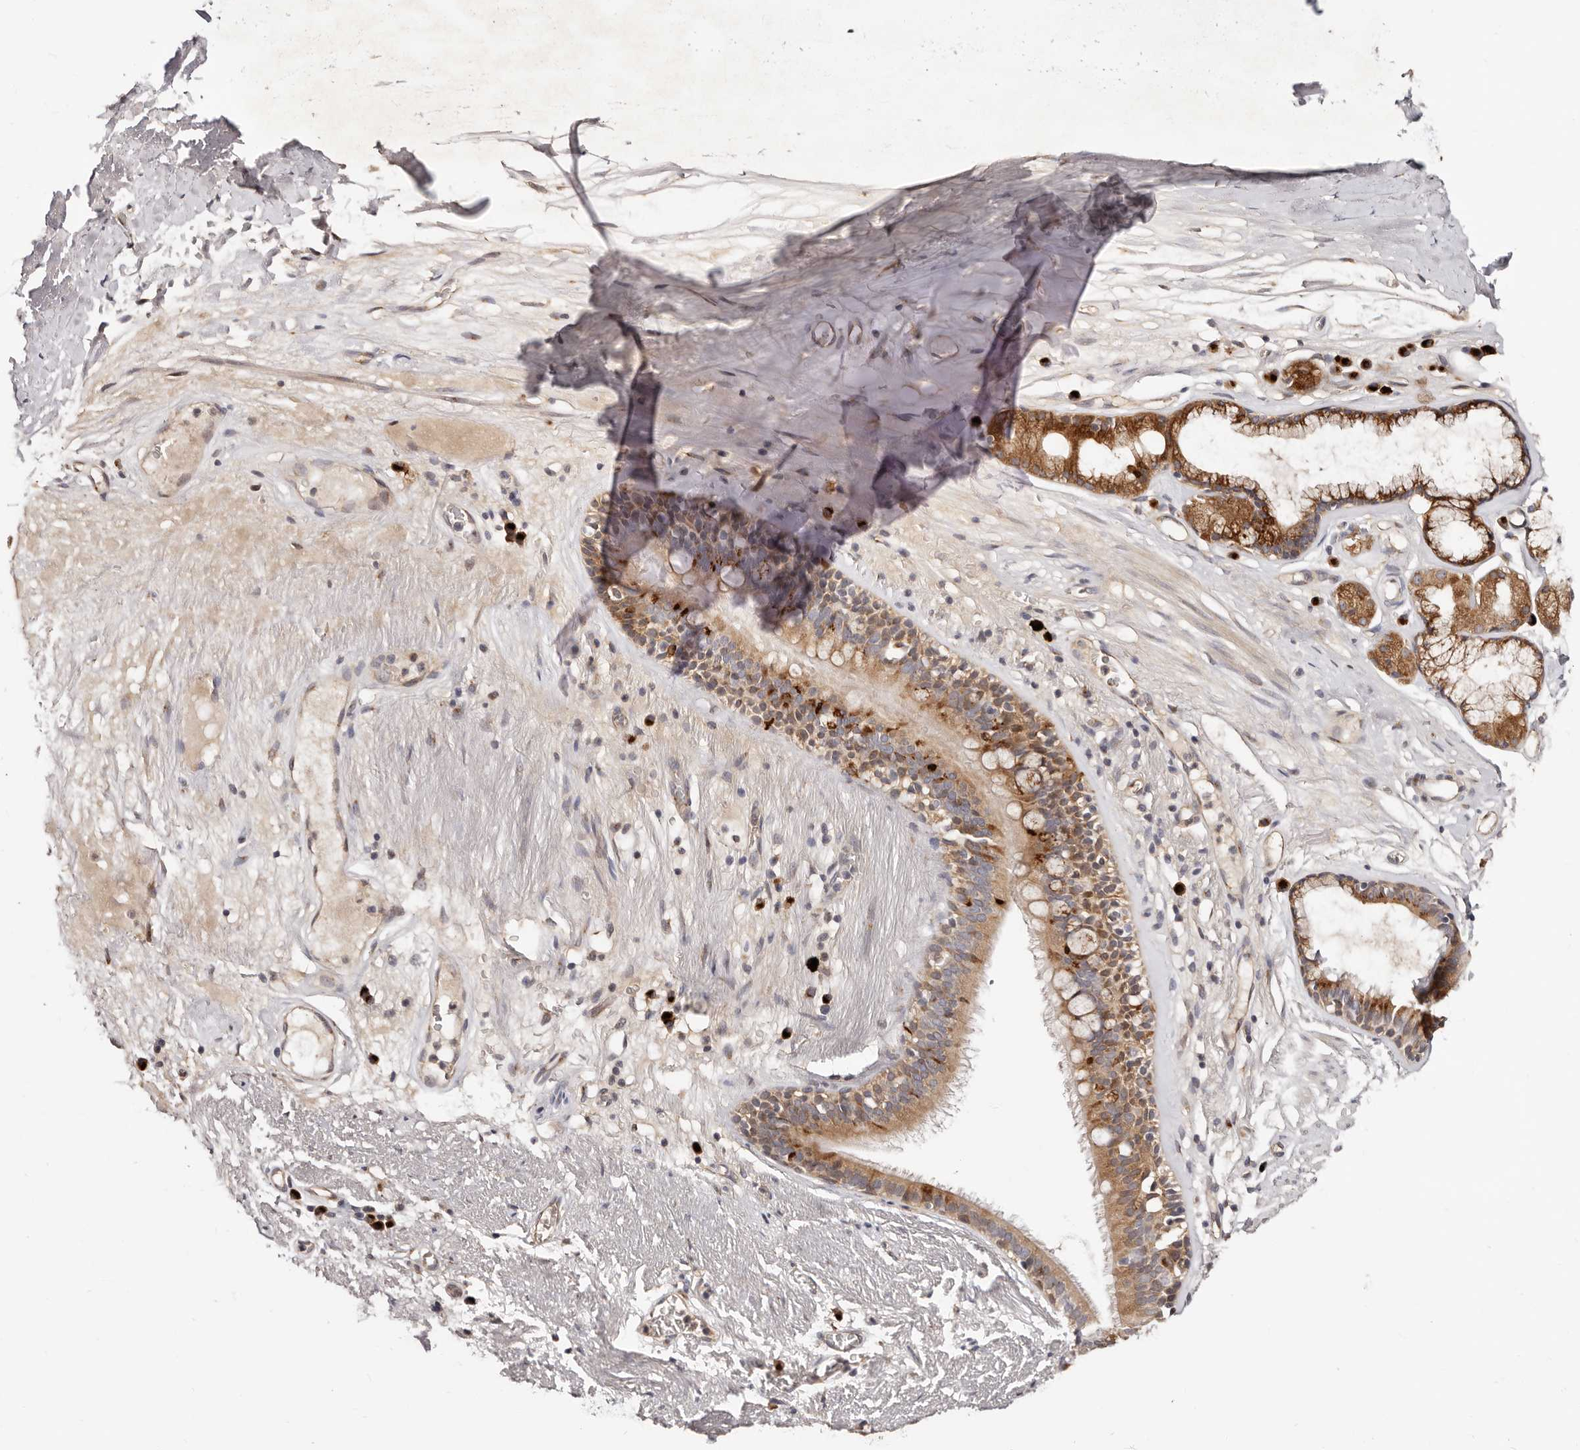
{"staining": {"intensity": "weak", "quantity": ">75%", "location": "cytoplasmic/membranous,nuclear"}, "tissue": "adipose tissue", "cell_type": "Adipocytes", "image_type": "normal", "snomed": [{"axis": "morphology", "description": "Normal tissue, NOS"}, {"axis": "topography", "description": "Cartilage tissue"}], "caption": "Immunohistochemical staining of unremarkable human adipose tissue displays low levels of weak cytoplasmic/membranous,nuclear positivity in about >75% of adipocytes.", "gene": "DACT2", "patient": {"sex": "female", "age": 63}}